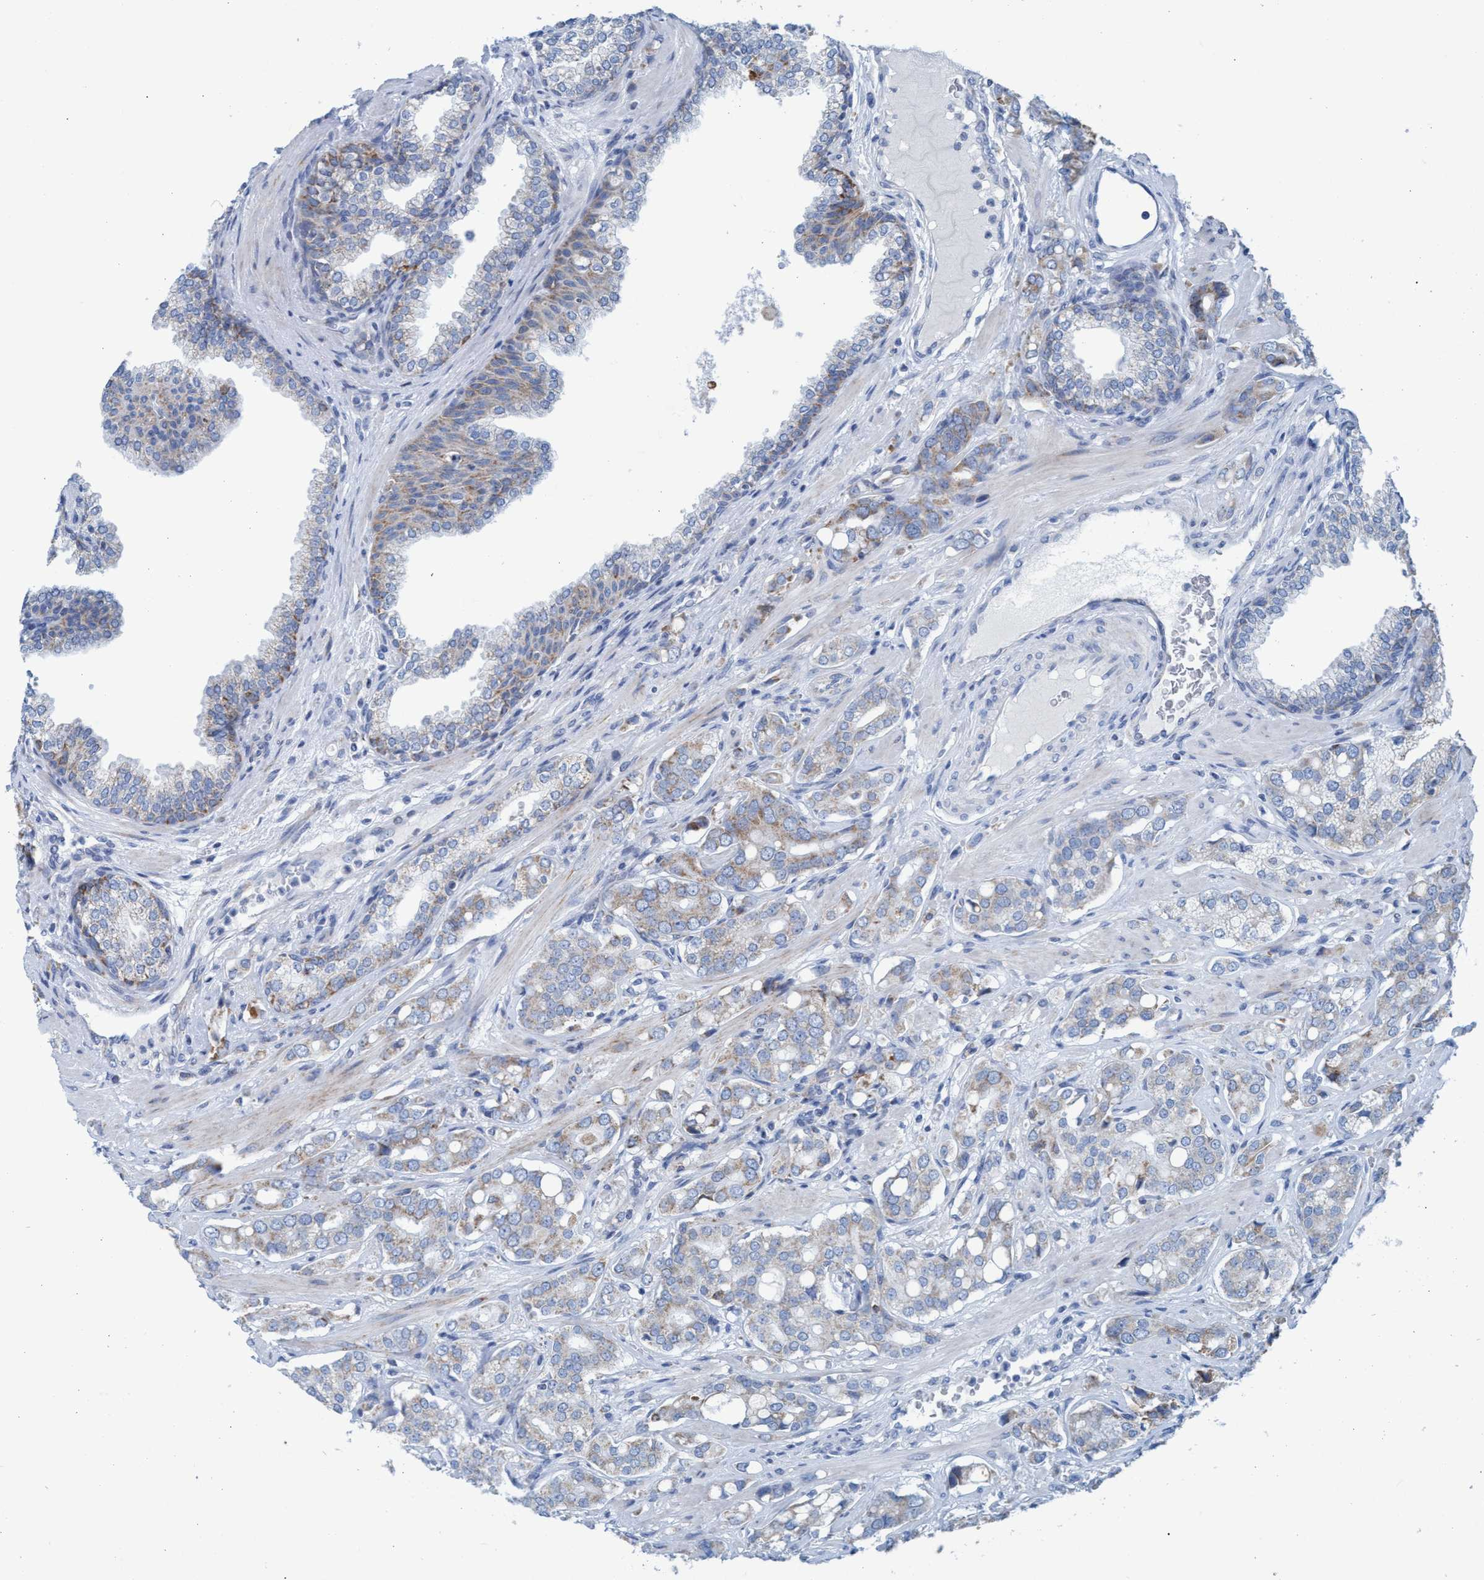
{"staining": {"intensity": "weak", "quantity": "25%-75%", "location": "cytoplasmic/membranous"}, "tissue": "prostate cancer", "cell_type": "Tumor cells", "image_type": "cancer", "snomed": [{"axis": "morphology", "description": "Adenocarcinoma, High grade"}, {"axis": "topography", "description": "Prostate"}], "caption": "High-magnification brightfield microscopy of prostate cancer (adenocarcinoma (high-grade)) stained with DAB (3,3'-diaminobenzidine) (brown) and counterstained with hematoxylin (blue). tumor cells exhibit weak cytoplasmic/membranous expression is identified in about25%-75% of cells.", "gene": "GGA3", "patient": {"sex": "male", "age": 52}}